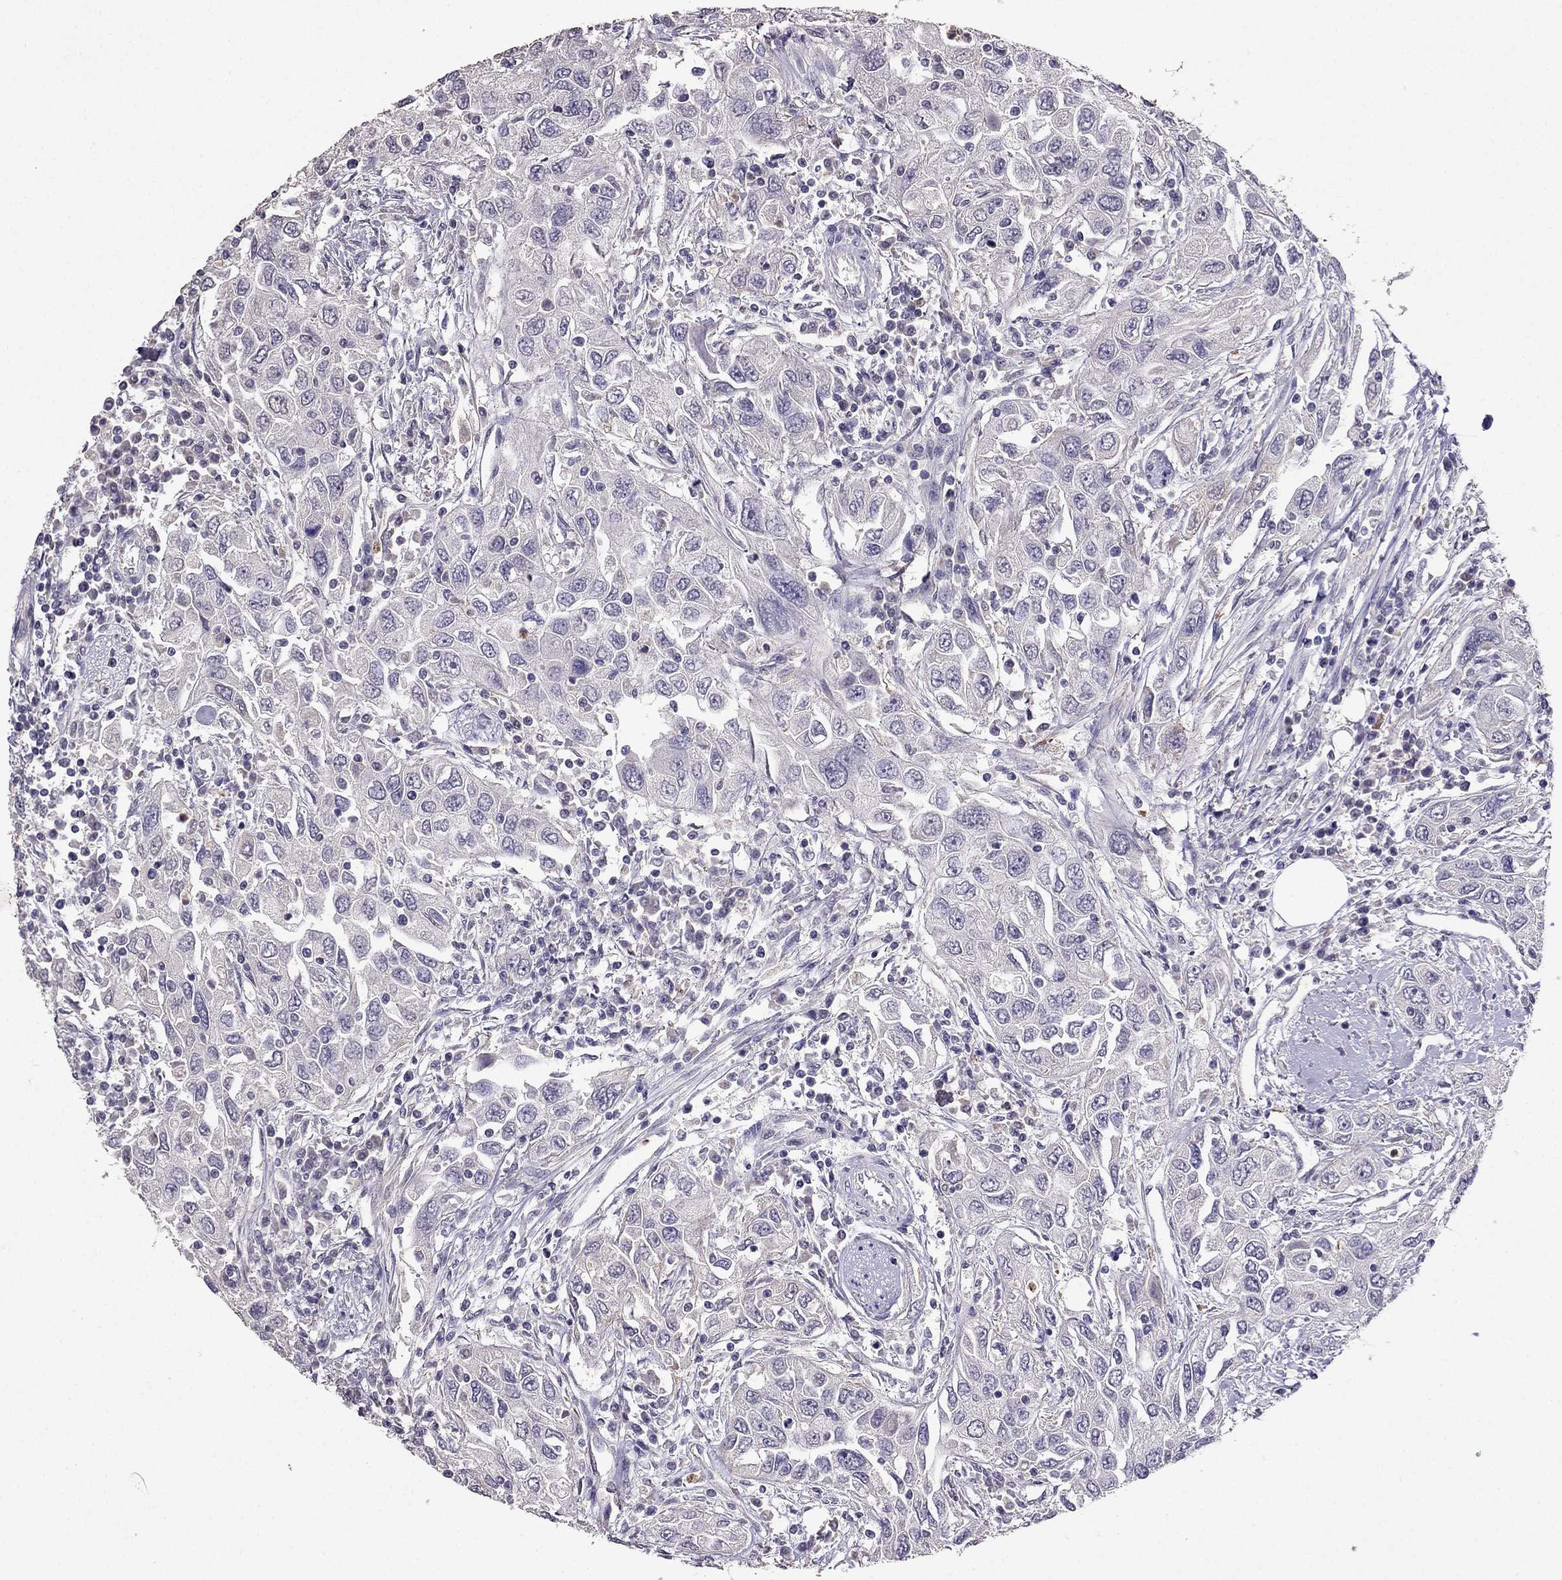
{"staining": {"intensity": "negative", "quantity": "none", "location": "none"}, "tissue": "urothelial cancer", "cell_type": "Tumor cells", "image_type": "cancer", "snomed": [{"axis": "morphology", "description": "Urothelial carcinoma, High grade"}, {"axis": "topography", "description": "Urinary bladder"}], "caption": "Immunohistochemical staining of human high-grade urothelial carcinoma exhibits no significant staining in tumor cells. Brightfield microscopy of IHC stained with DAB (brown) and hematoxylin (blue), captured at high magnification.", "gene": "RFLNB", "patient": {"sex": "male", "age": 76}}